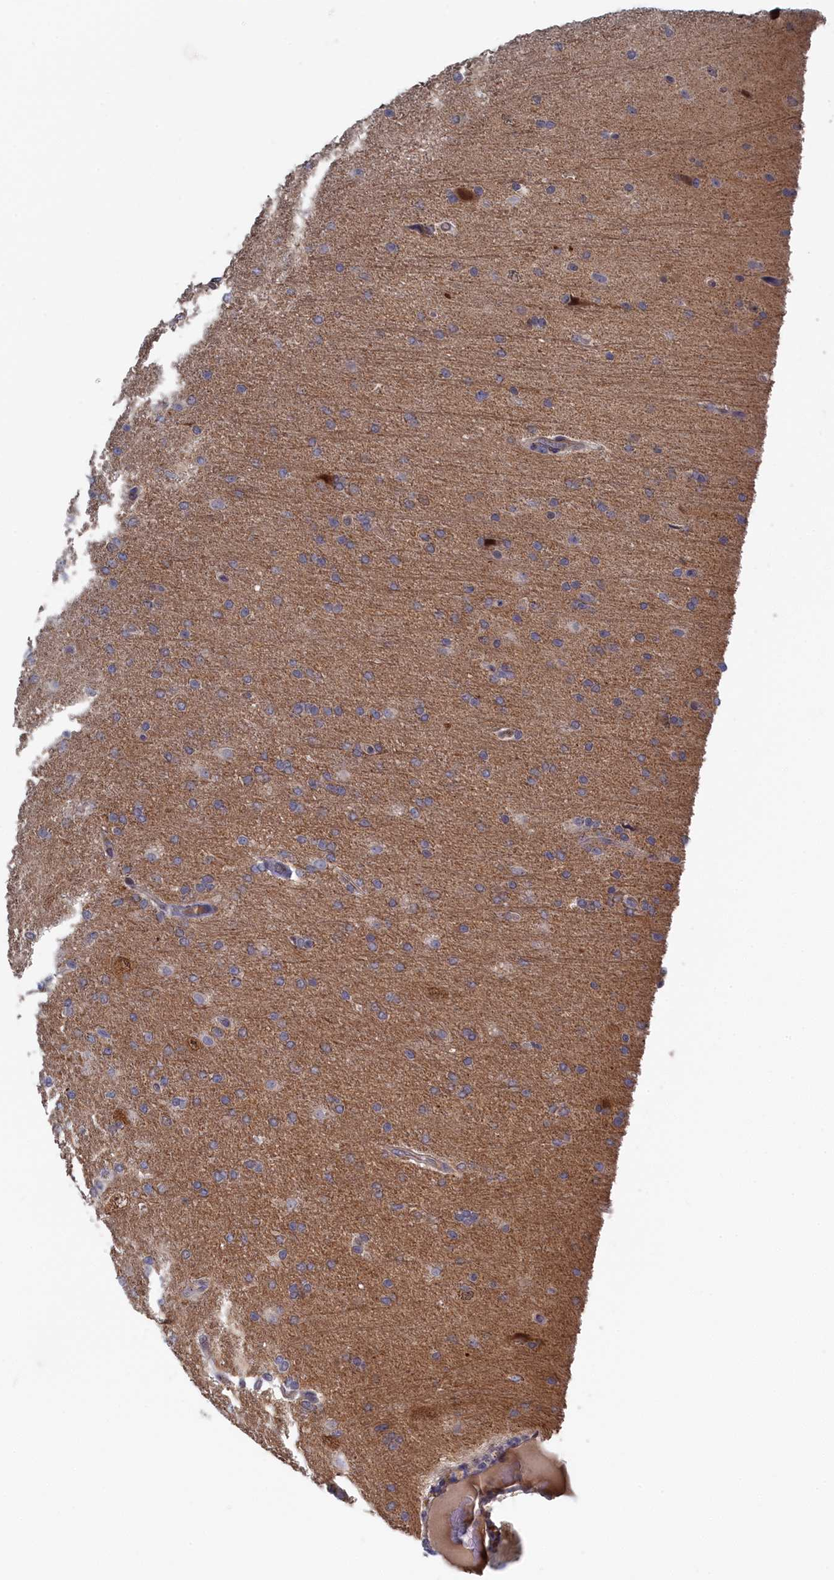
{"staining": {"intensity": "weak", "quantity": ">75%", "location": "cytoplasmic/membranous"}, "tissue": "glioma", "cell_type": "Tumor cells", "image_type": "cancer", "snomed": [{"axis": "morphology", "description": "Glioma, malignant, High grade"}, {"axis": "topography", "description": "Brain"}], "caption": "There is low levels of weak cytoplasmic/membranous expression in tumor cells of glioma, as demonstrated by immunohistochemical staining (brown color).", "gene": "IRGQ", "patient": {"sex": "male", "age": 72}}